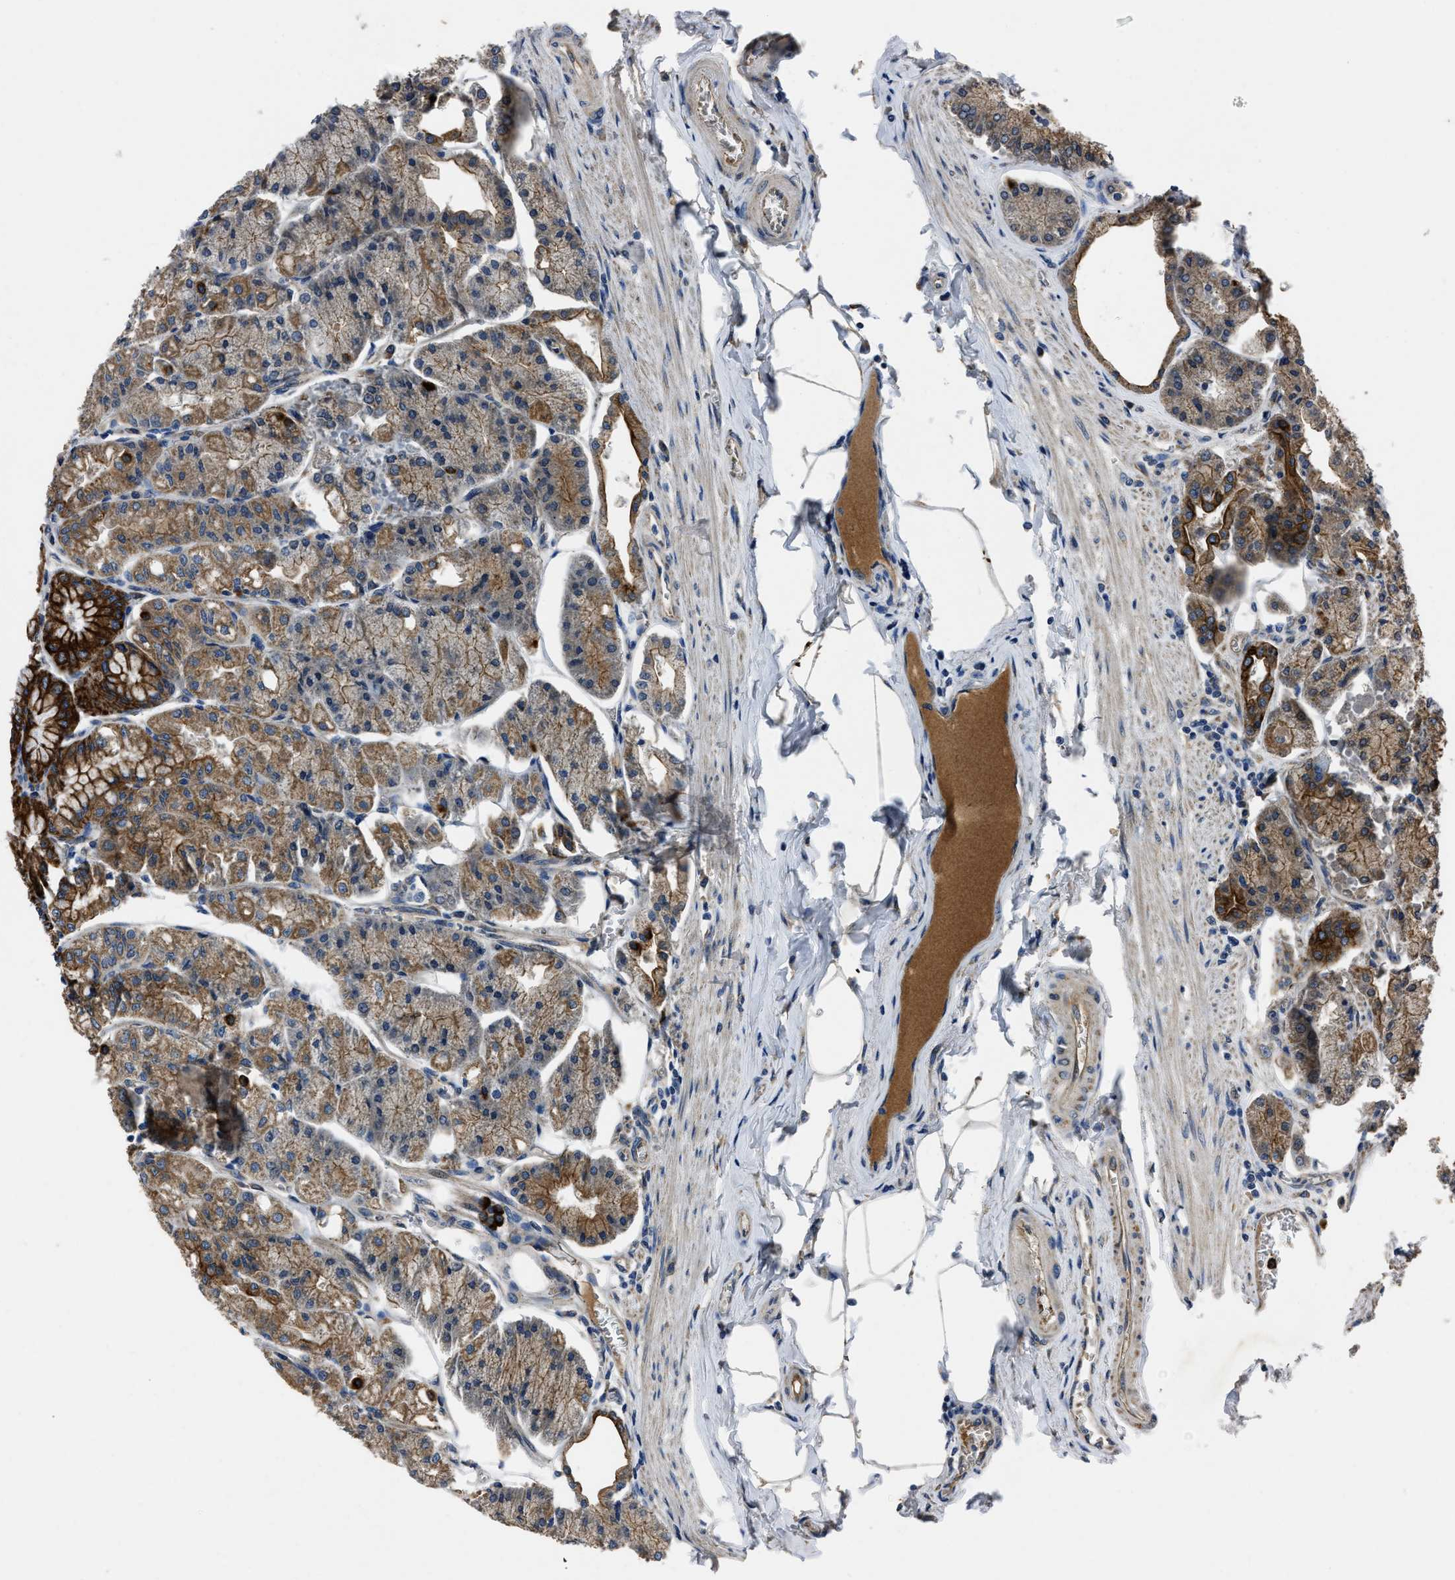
{"staining": {"intensity": "strong", "quantity": ">75%", "location": "cytoplasmic/membranous"}, "tissue": "stomach", "cell_type": "Glandular cells", "image_type": "normal", "snomed": [{"axis": "morphology", "description": "Normal tissue, NOS"}, {"axis": "topography", "description": "Stomach, lower"}], "caption": "Immunohistochemistry (IHC) histopathology image of unremarkable stomach: human stomach stained using immunohistochemistry displays high levels of strong protein expression localized specifically in the cytoplasmic/membranous of glandular cells, appearing as a cytoplasmic/membranous brown color.", "gene": "ERC1", "patient": {"sex": "male", "age": 71}}